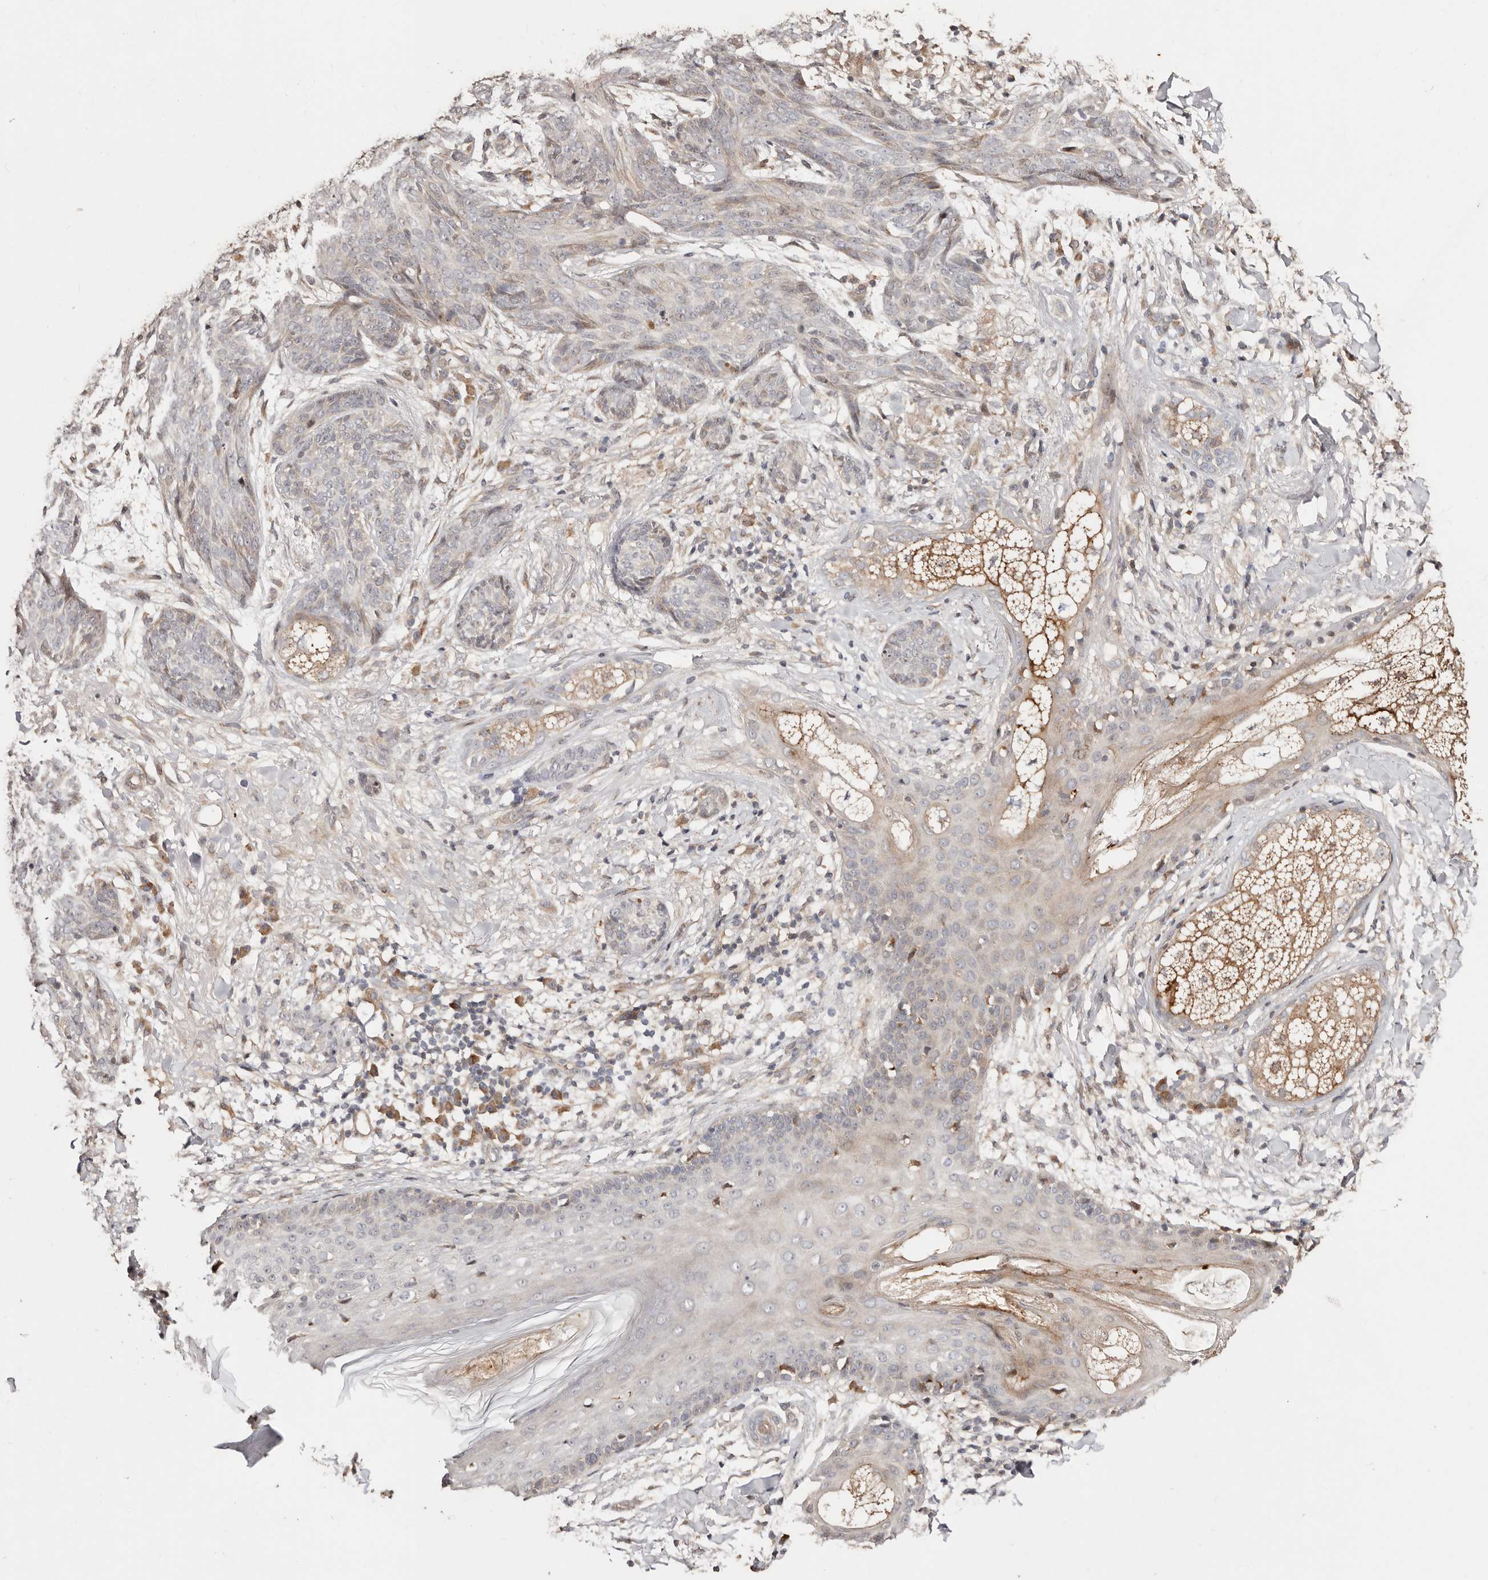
{"staining": {"intensity": "negative", "quantity": "none", "location": "none"}, "tissue": "skin cancer", "cell_type": "Tumor cells", "image_type": "cancer", "snomed": [{"axis": "morphology", "description": "Basal cell carcinoma"}, {"axis": "topography", "description": "Skin"}], "caption": "High power microscopy image of an immunohistochemistry (IHC) image of skin basal cell carcinoma, revealing no significant staining in tumor cells.", "gene": "APOL6", "patient": {"sex": "male", "age": 85}}